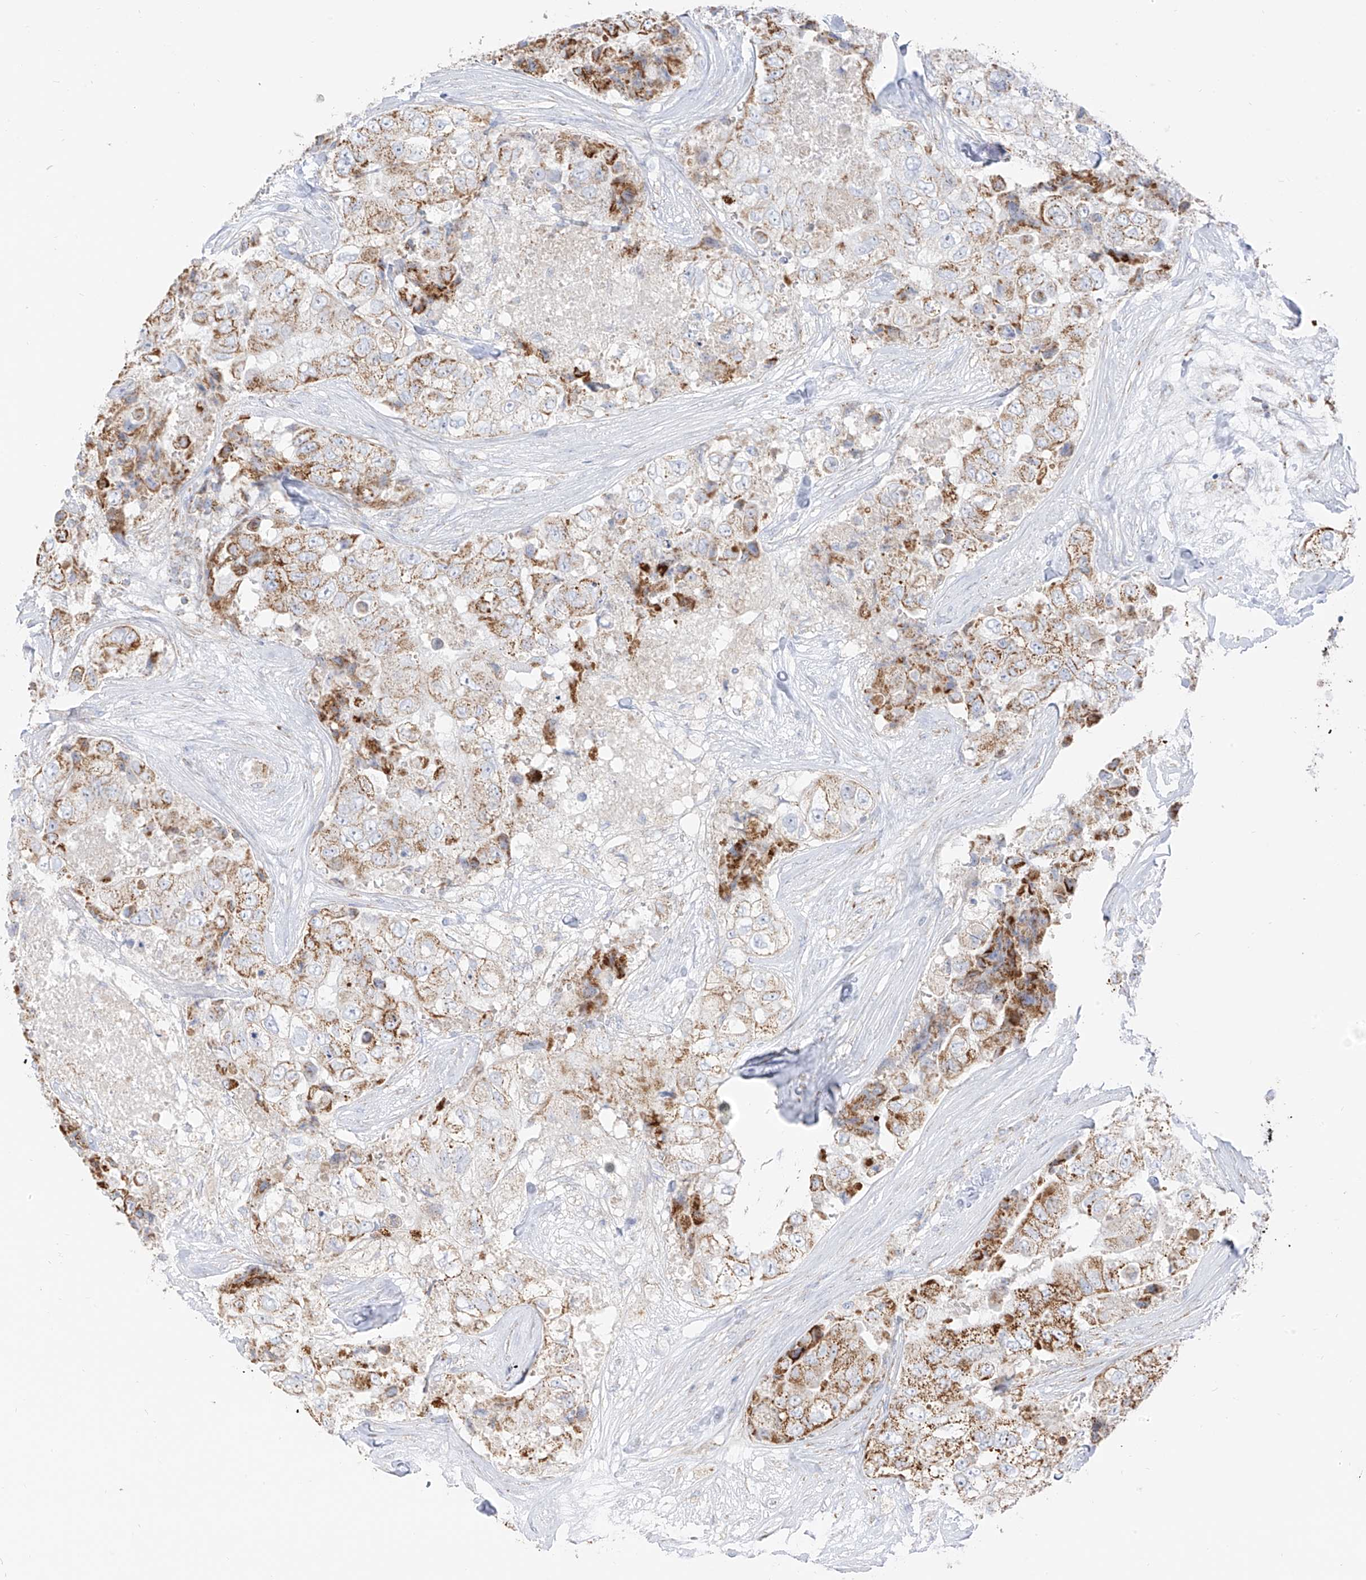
{"staining": {"intensity": "moderate", "quantity": ">75%", "location": "cytoplasmic/membranous"}, "tissue": "breast cancer", "cell_type": "Tumor cells", "image_type": "cancer", "snomed": [{"axis": "morphology", "description": "Duct carcinoma"}, {"axis": "topography", "description": "Breast"}], "caption": "A micrograph of human breast infiltrating ductal carcinoma stained for a protein exhibits moderate cytoplasmic/membranous brown staining in tumor cells.", "gene": "ETHE1", "patient": {"sex": "female", "age": 62}}